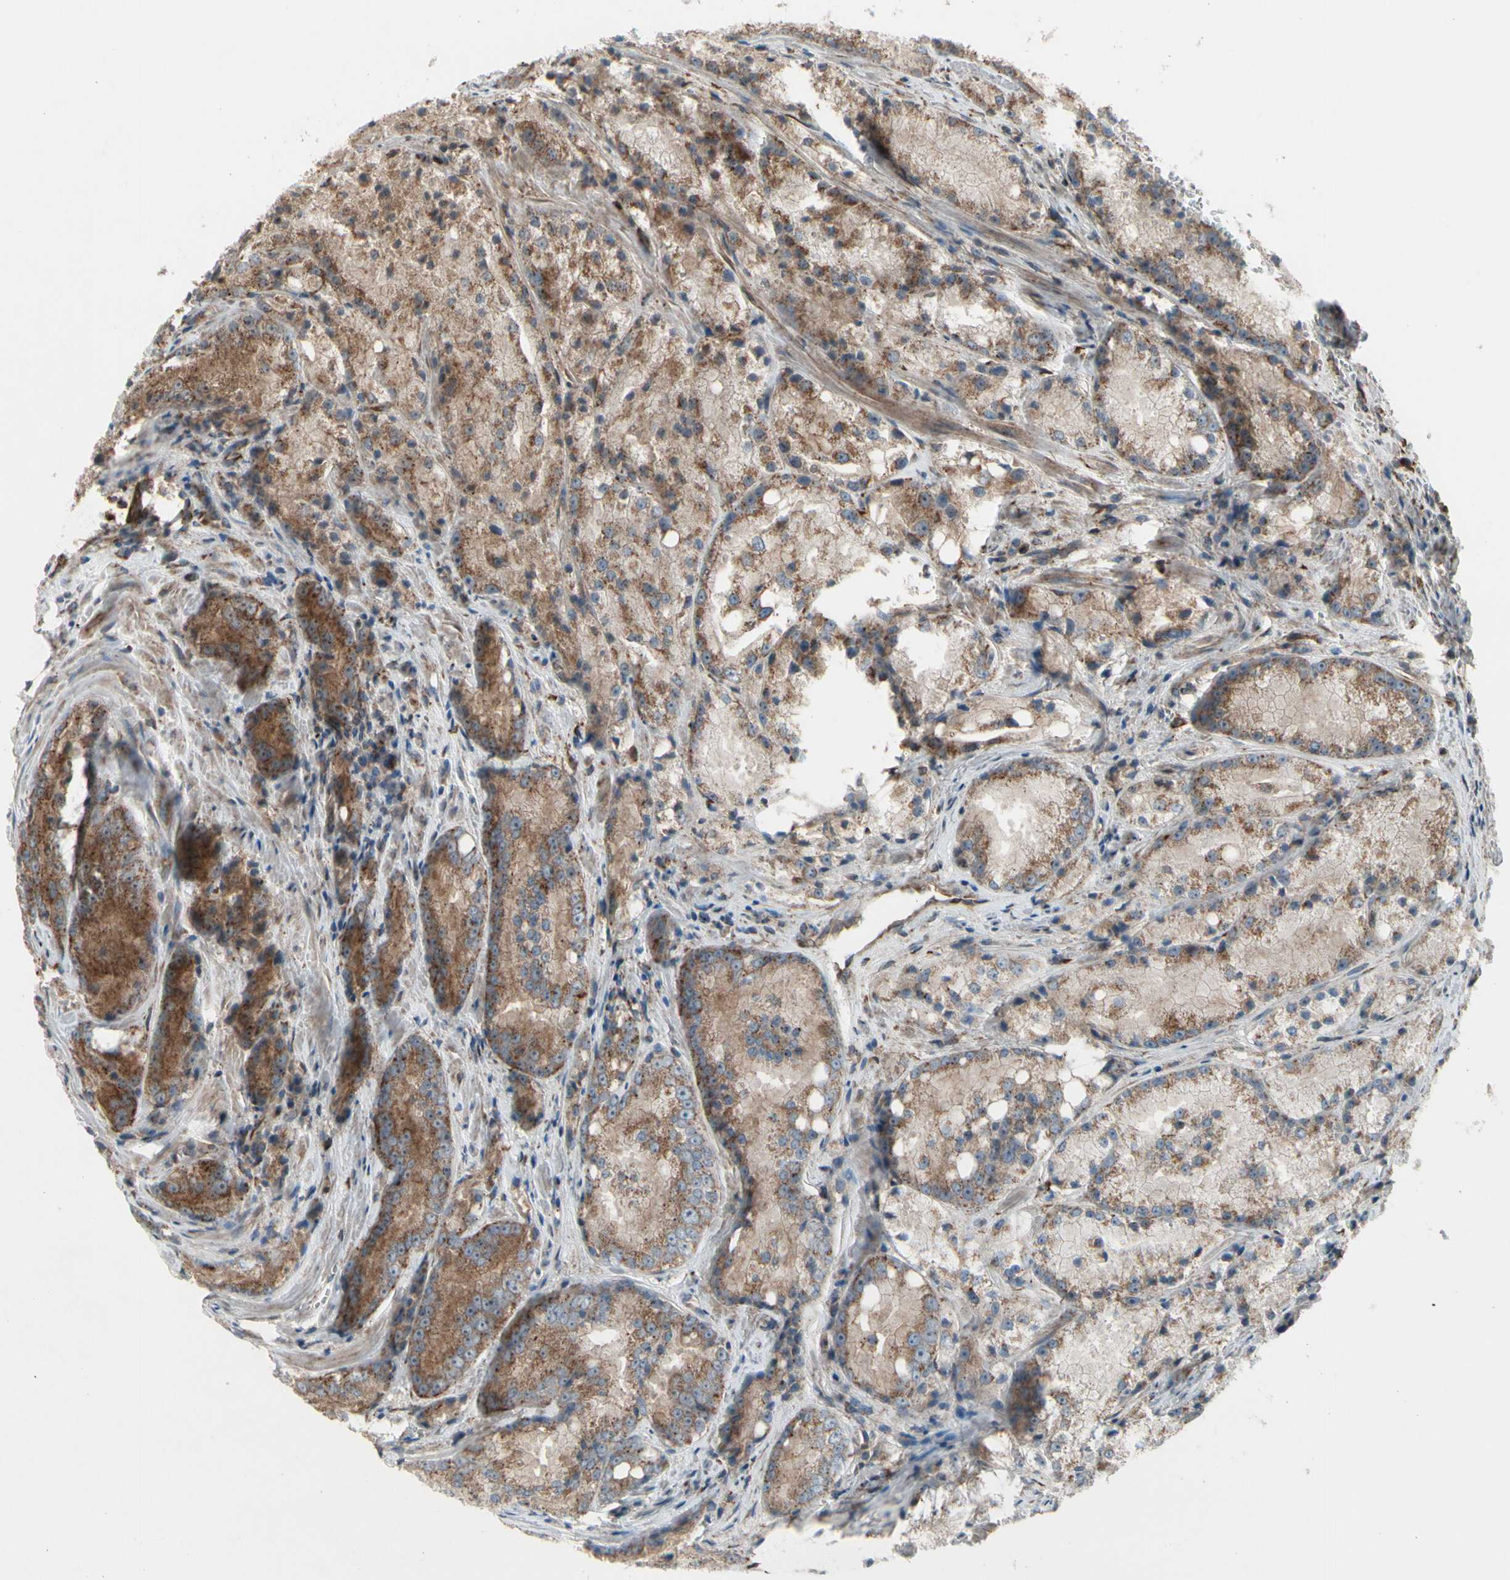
{"staining": {"intensity": "moderate", "quantity": ">75%", "location": "cytoplasmic/membranous"}, "tissue": "prostate cancer", "cell_type": "Tumor cells", "image_type": "cancer", "snomed": [{"axis": "morphology", "description": "Adenocarcinoma, Low grade"}, {"axis": "topography", "description": "Prostate"}], "caption": "Adenocarcinoma (low-grade) (prostate) stained with DAB (3,3'-diaminobenzidine) IHC shows medium levels of moderate cytoplasmic/membranous positivity in about >75% of tumor cells. The staining was performed using DAB, with brown indicating positive protein expression. Nuclei are stained blue with hematoxylin.", "gene": "SLC39A9", "patient": {"sex": "male", "age": 64}}